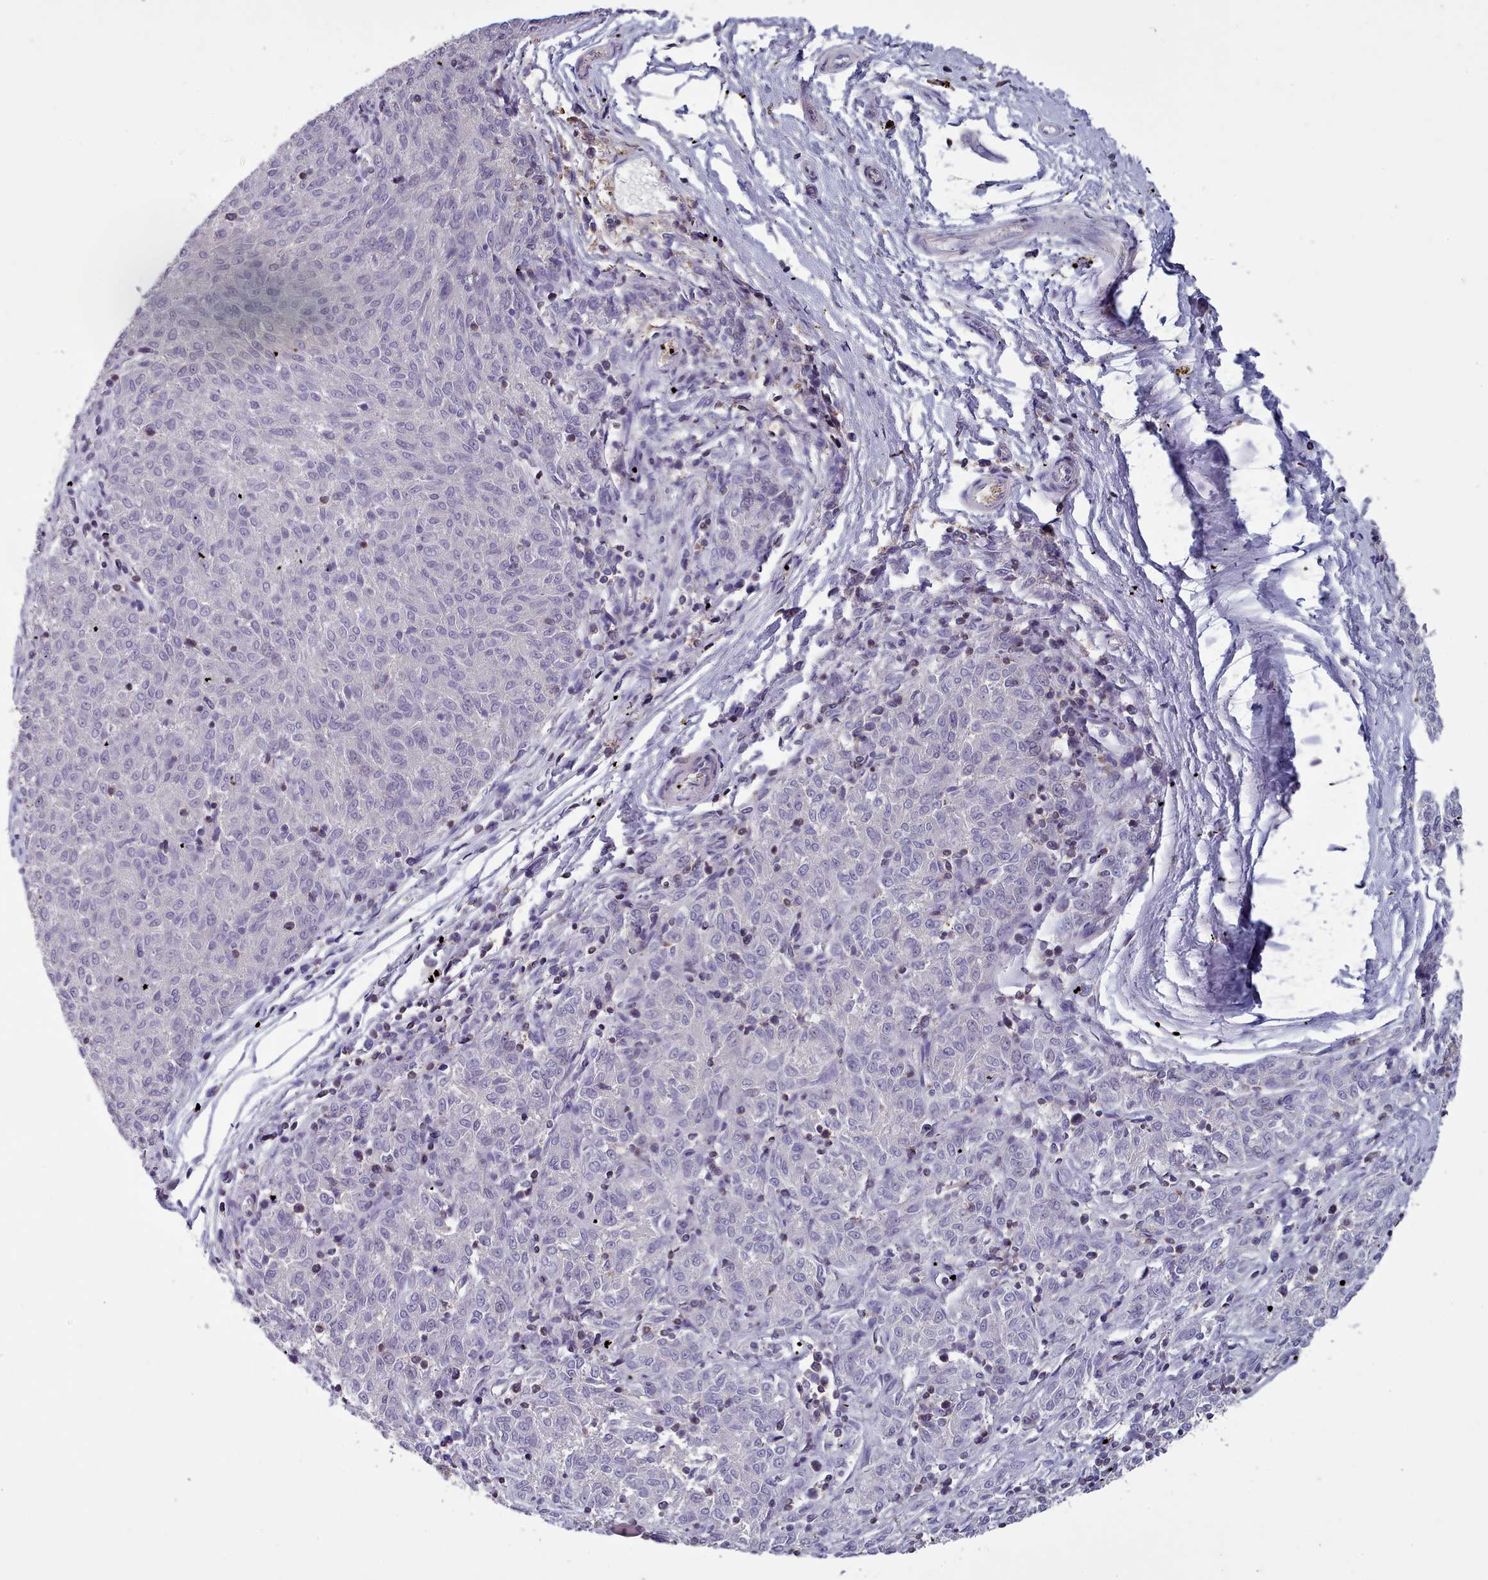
{"staining": {"intensity": "negative", "quantity": "none", "location": "none"}, "tissue": "melanoma", "cell_type": "Tumor cells", "image_type": "cancer", "snomed": [{"axis": "morphology", "description": "Malignant melanoma, NOS"}, {"axis": "topography", "description": "Skin"}], "caption": "IHC histopathology image of malignant melanoma stained for a protein (brown), which demonstrates no expression in tumor cells. (IHC, brightfield microscopy, high magnification).", "gene": "RAC2", "patient": {"sex": "female", "age": 72}}